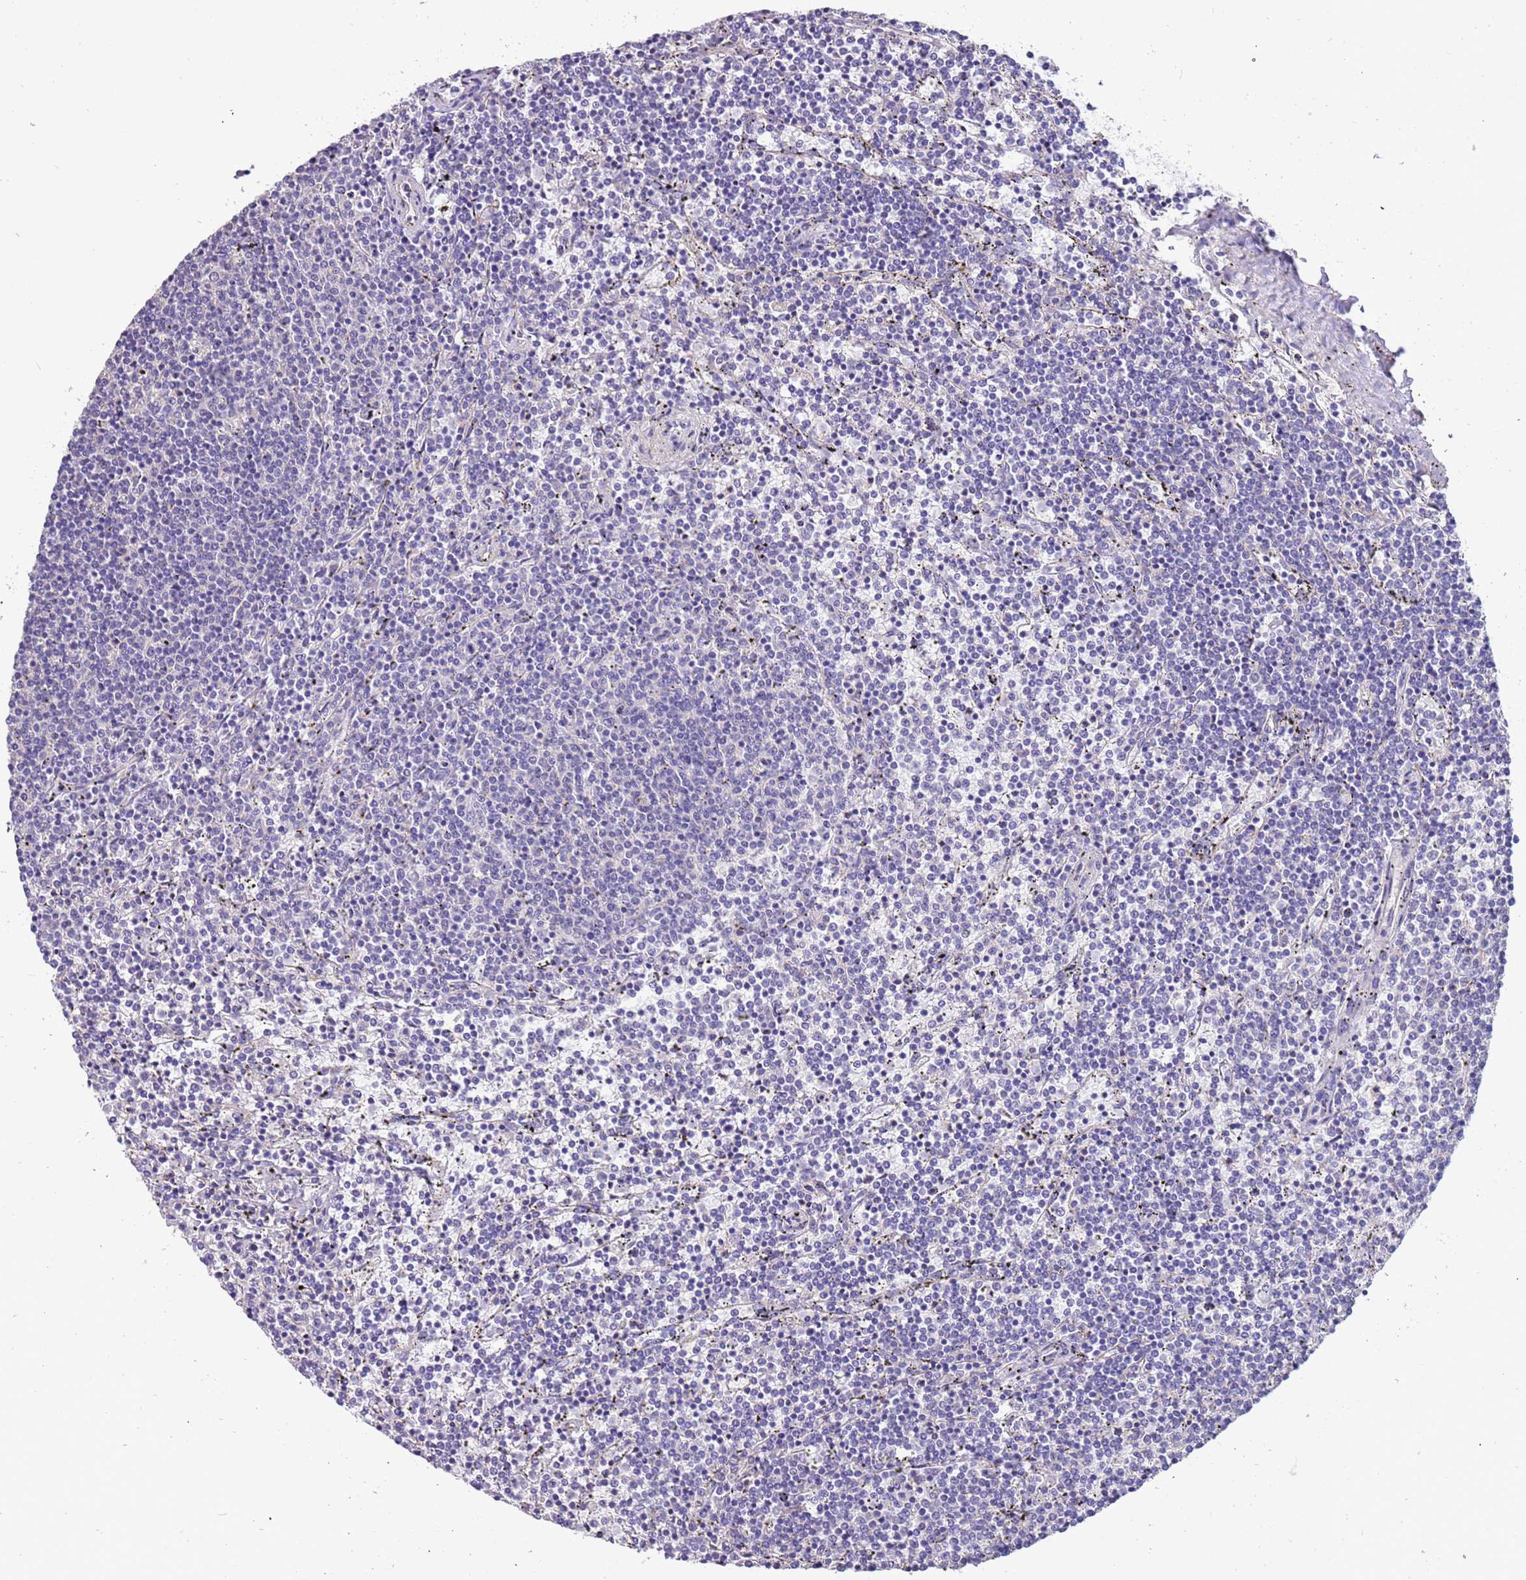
{"staining": {"intensity": "negative", "quantity": "none", "location": "none"}, "tissue": "lymphoma", "cell_type": "Tumor cells", "image_type": "cancer", "snomed": [{"axis": "morphology", "description": "Malignant lymphoma, non-Hodgkin's type, Low grade"}, {"axis": "topography", "description": "Spleen"}], "caption": "IHC image of neoplastic tissue: human lymphoma stained with DAB (3,3'-diaminobenzidine) exhibits no significant protein positivity in tumor cells.", "gene": "PCGF2", "patient": {"sex": "female", "age": 50}}